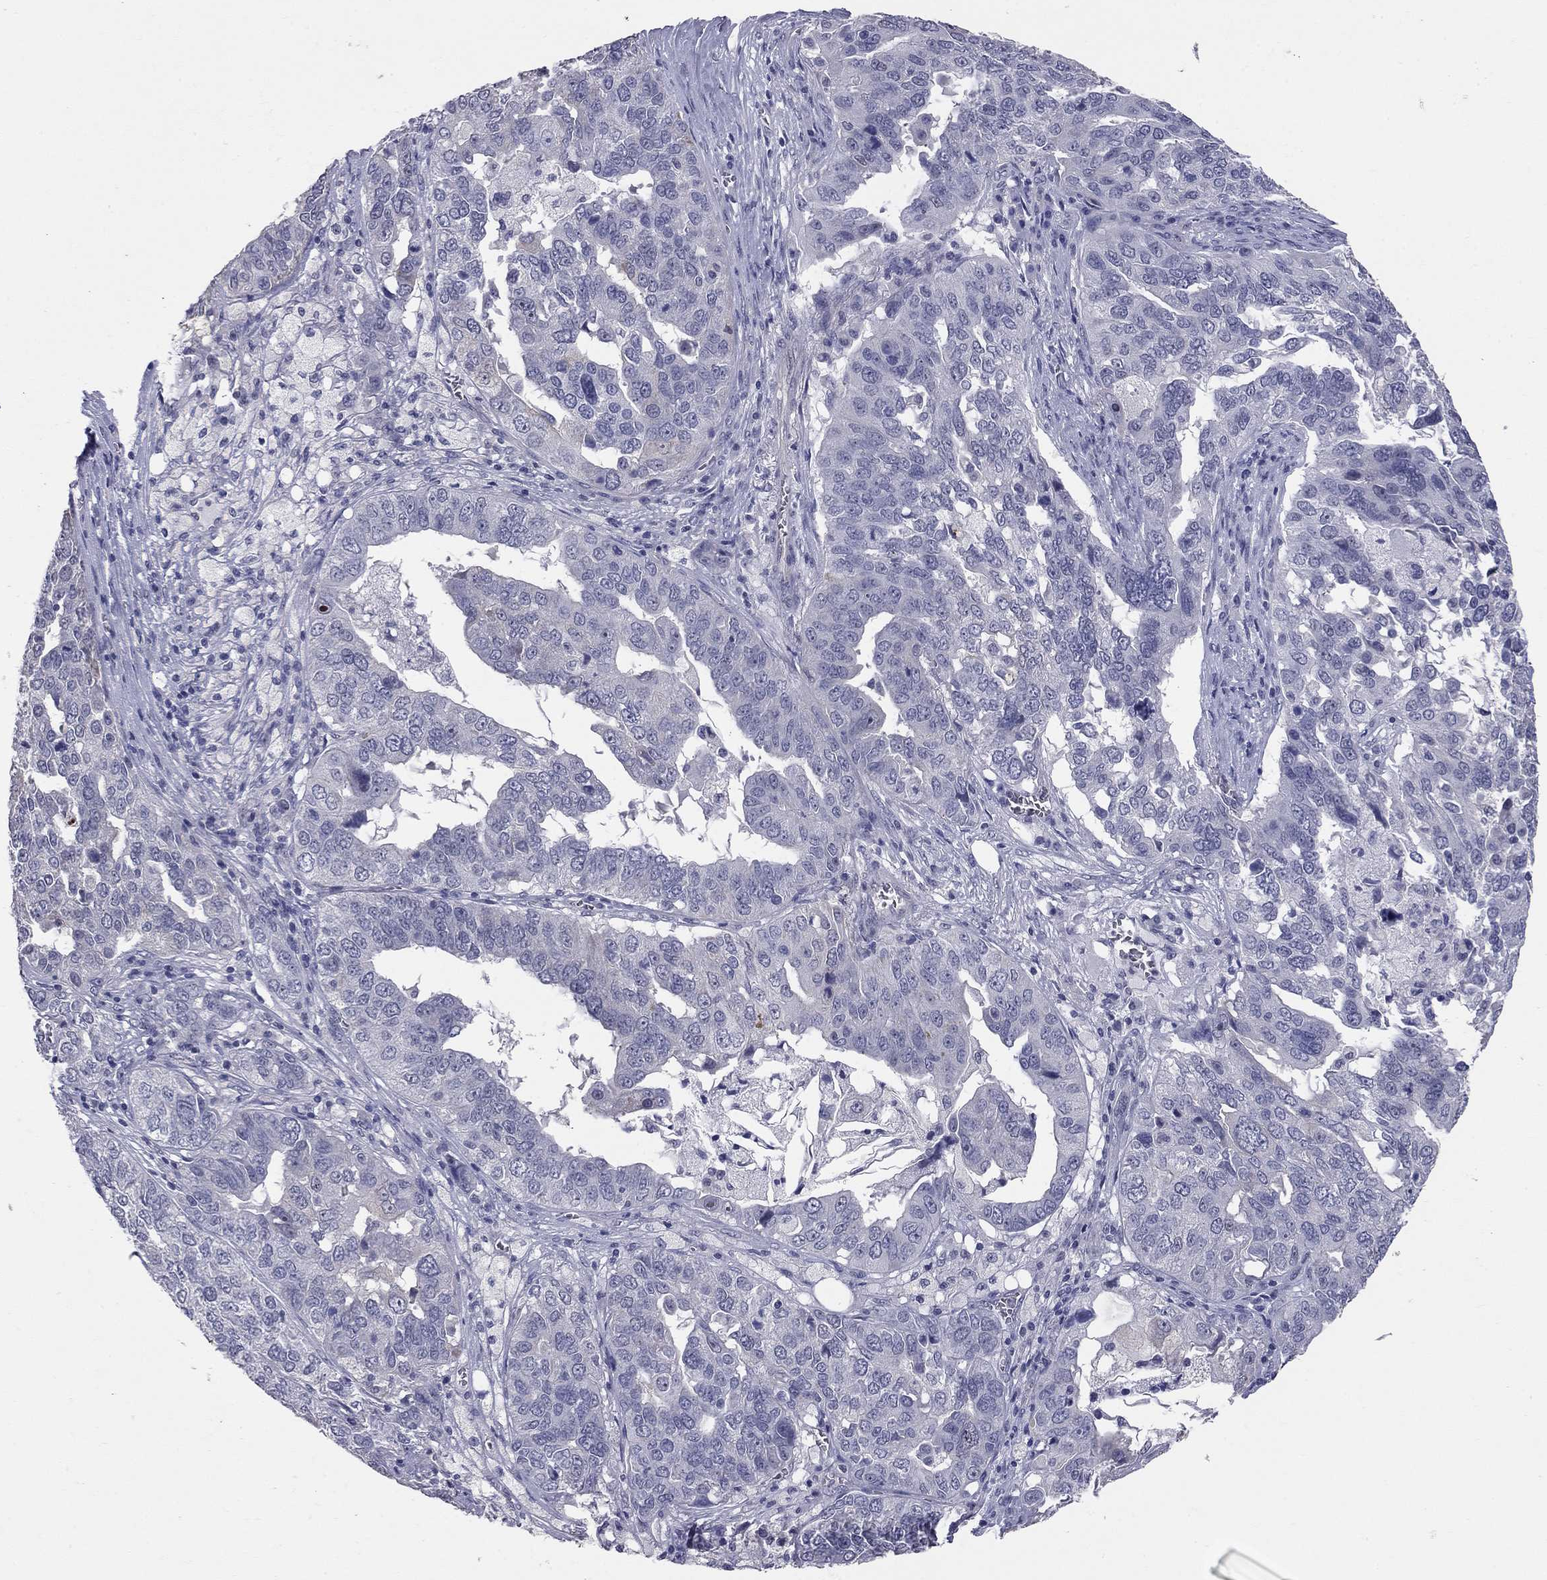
{"staining": {"intensity": "negative", "quantity": "none", "location": "none"}, "tissue": "ovarian cancer", "cell_type": "Tumor cells", "image_type": "cancer", "snomed": [{"axis": "morphology", "description": "Carcinoma, endometroid"}, {"axis": "topography", "description": "Soft tissue"}, {"axis": "topography", "description": "Ovary"}], "caption": "High magnification brightfield microscopy of ovarian cancer stained with DAB (brown) and counterstained with hematoxylin (blue): tumor cells show no significant staining.", "gene": "SHOC2", "patient": {"sex": "female", "age": 52}}